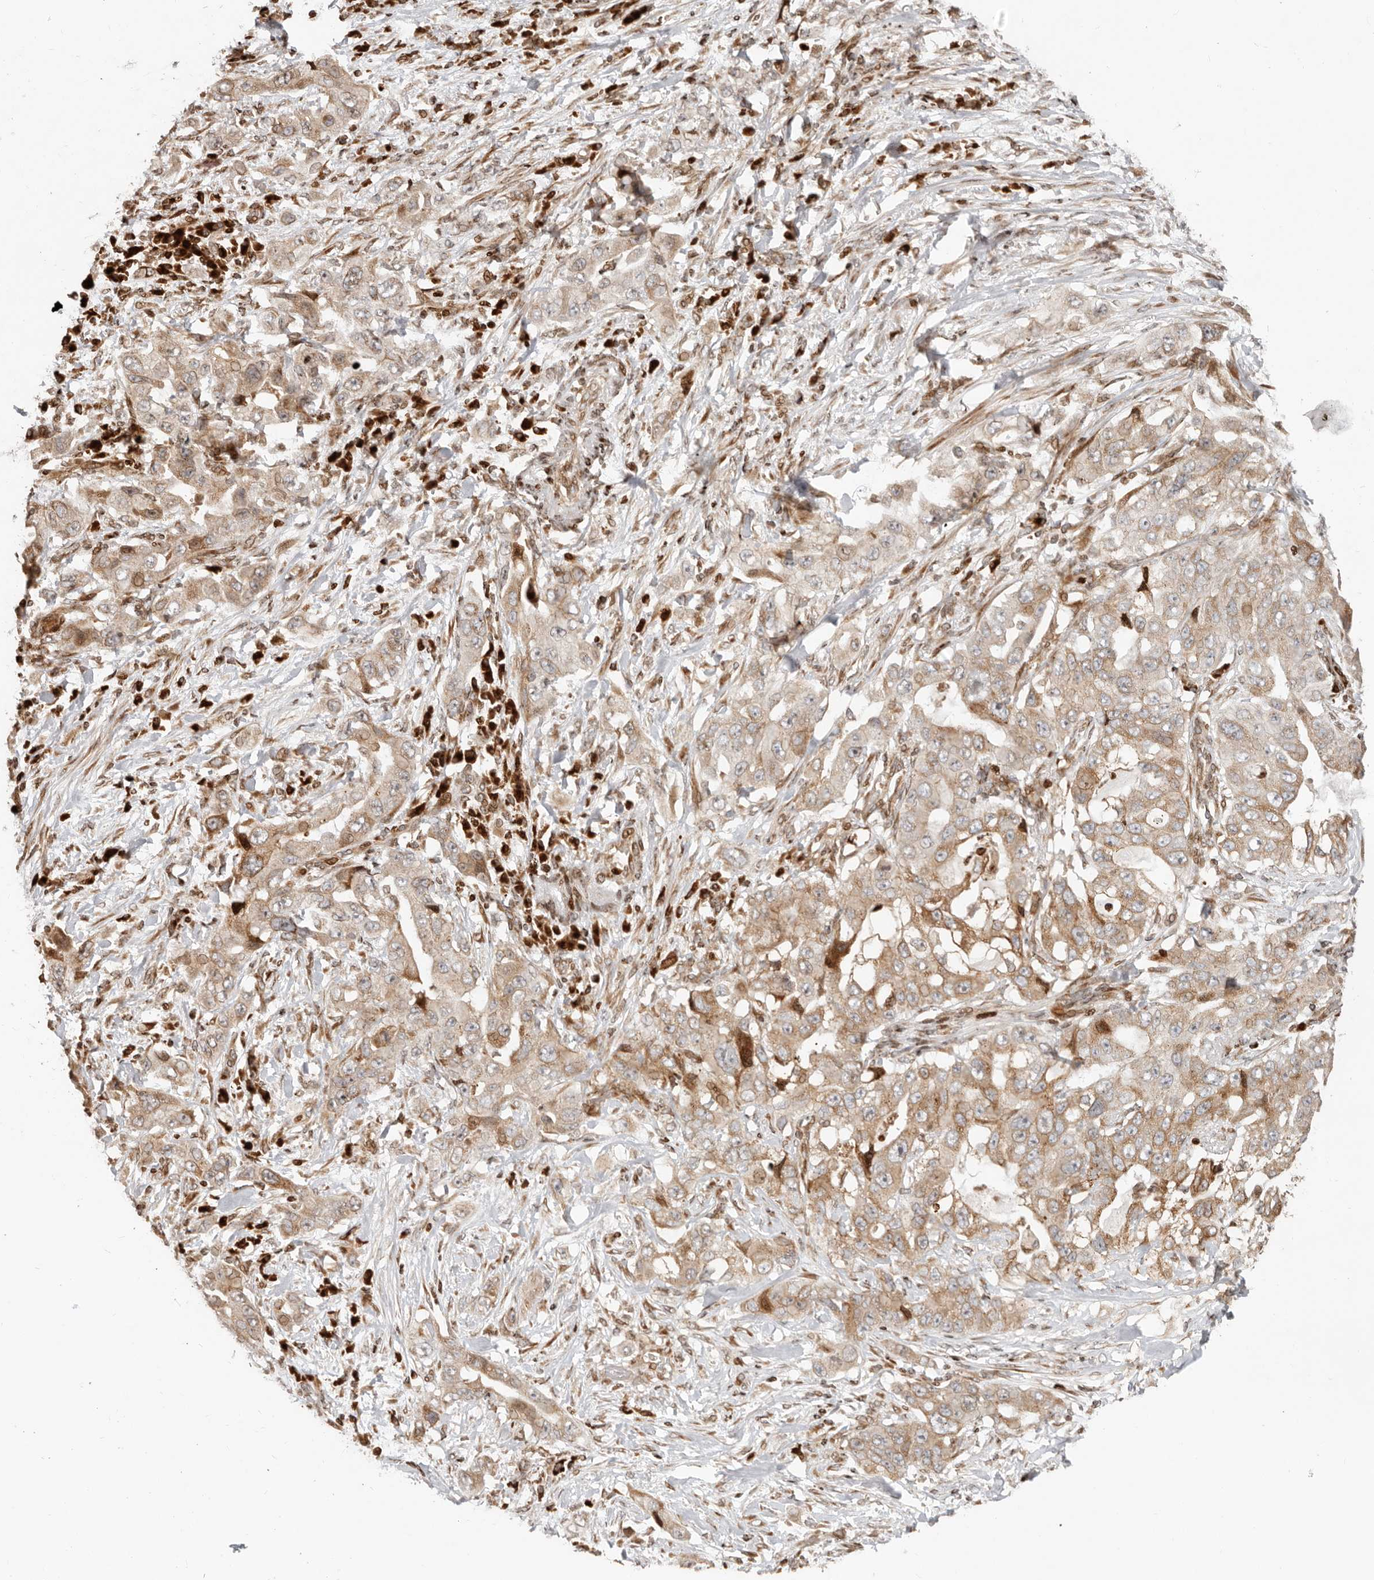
{"staining": {"intensity": "moderate", "quantity": "25%-75%", "location": "cytoplasmic/membranous"}, "tissue": "lung cancer", "cell_type": "Tumor cells", "image_type": "cancer", "snomed": [{"axis": "morphology", "description": "Adenocarcinoma, NOS"}, {"axis": "topography", "description": "Lung"}], "caption": "Lung adenocarcinoma stained with a brown dye shows moderate cytoplasmic/membranous positive staining in approximately 25%-75% of tumor cells.", "gene": "TRIM4", "patient": {"sex": "female", "age": 51}}